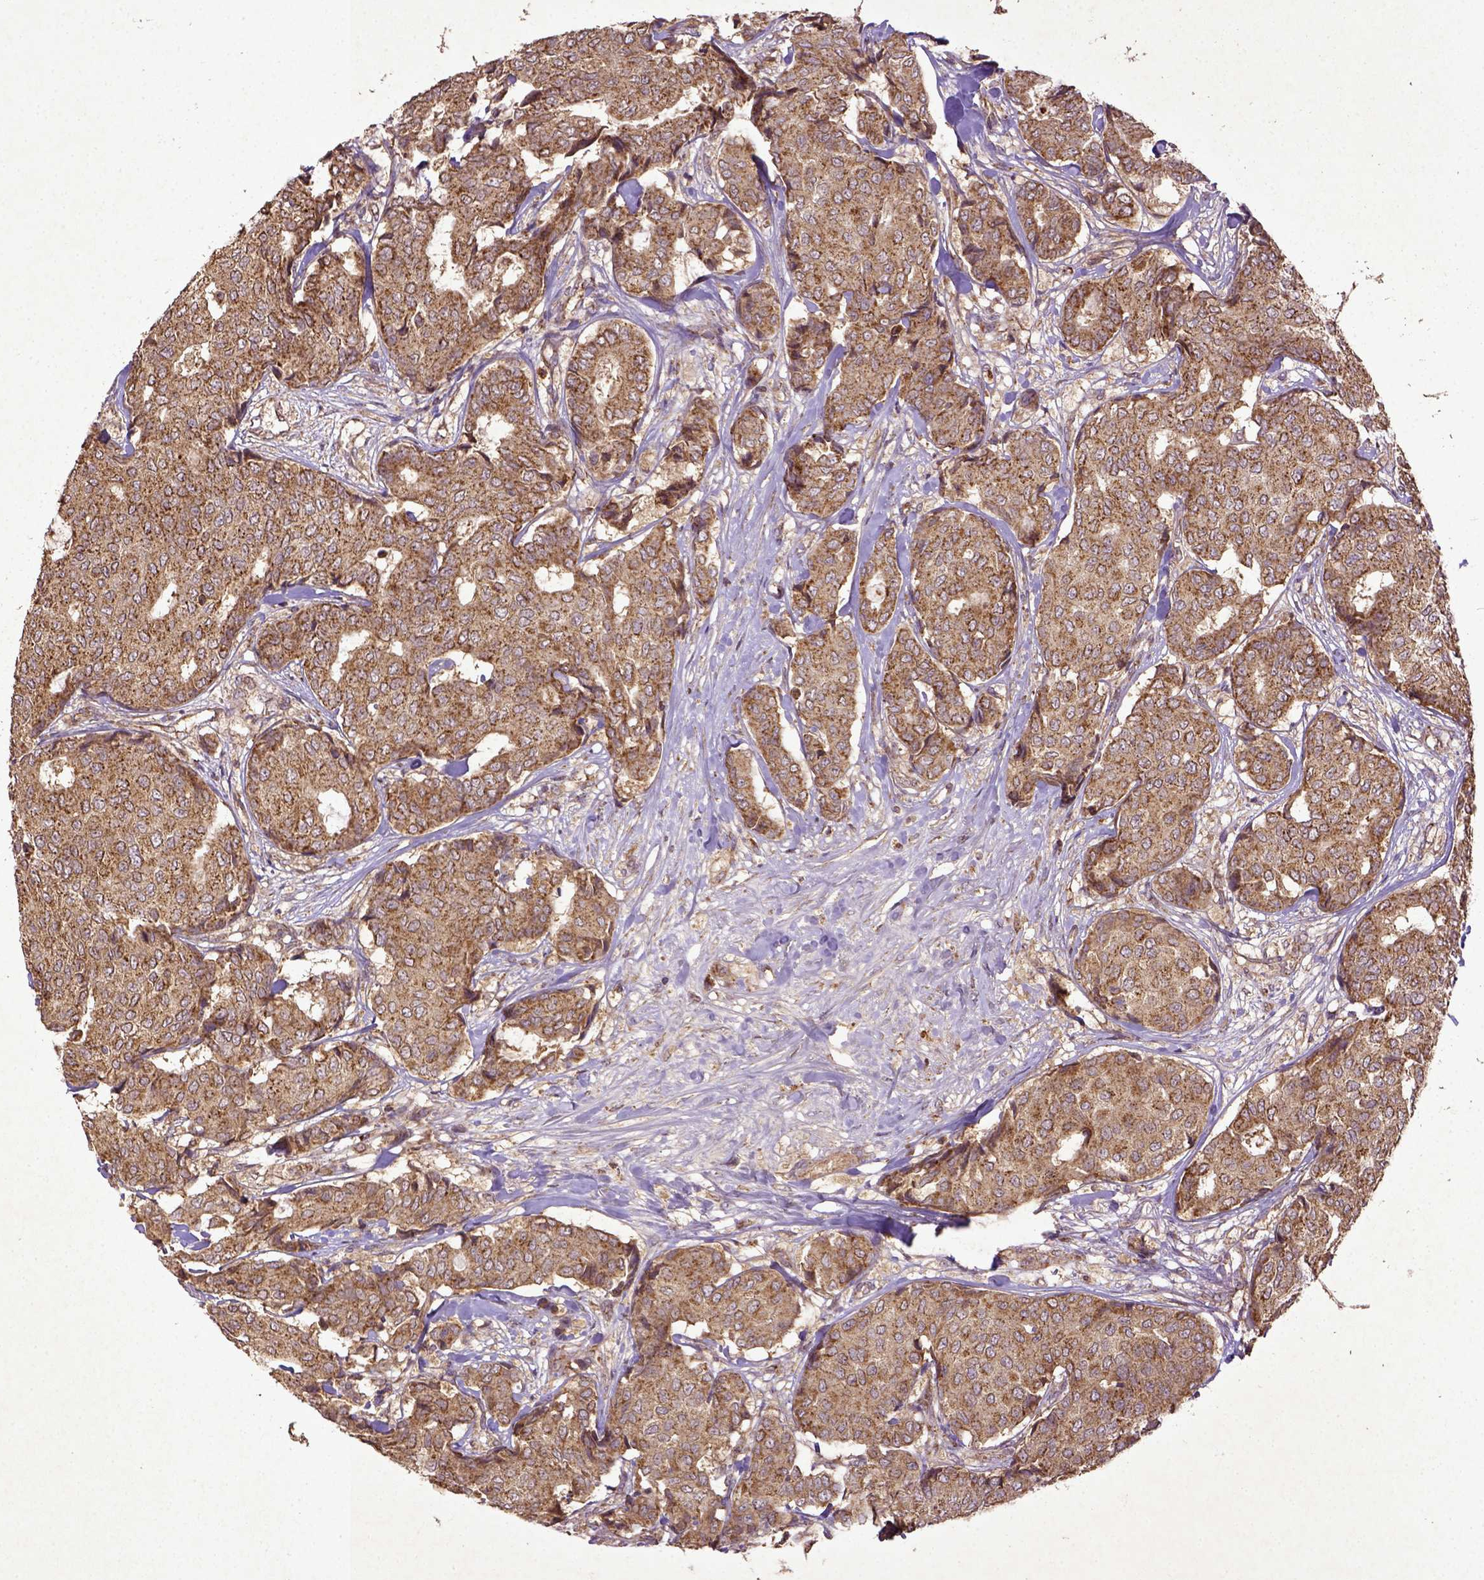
{"staining": {"intensity": "moderate", "quantity": ">75%", "location": "cytoplasmic/membranous"}, "tissue": "breast cancer", "cell_type": "Tumor cells", "image_type": "cancer", "snomed": [{"axis": "morphology", "description": "Duct carcinoma"}, {"axis": "topography", "description": "Breast"}], "caption": "An immunohistochemistry micrograph of tumor tissue is shown. Protein staining in brown highlights moderate cytoplasmic/membranous positivity in breast cancer within tumor cells. The staining was performed using DAB (3,3'-diaminobenzidine) to visualize the protein expression in brown, while the nuclei were stained in blue with hematoxylin (Magnification: 20x).", "gene": "MT-CO1", "patient": {"sex": "female", "age": 75}}